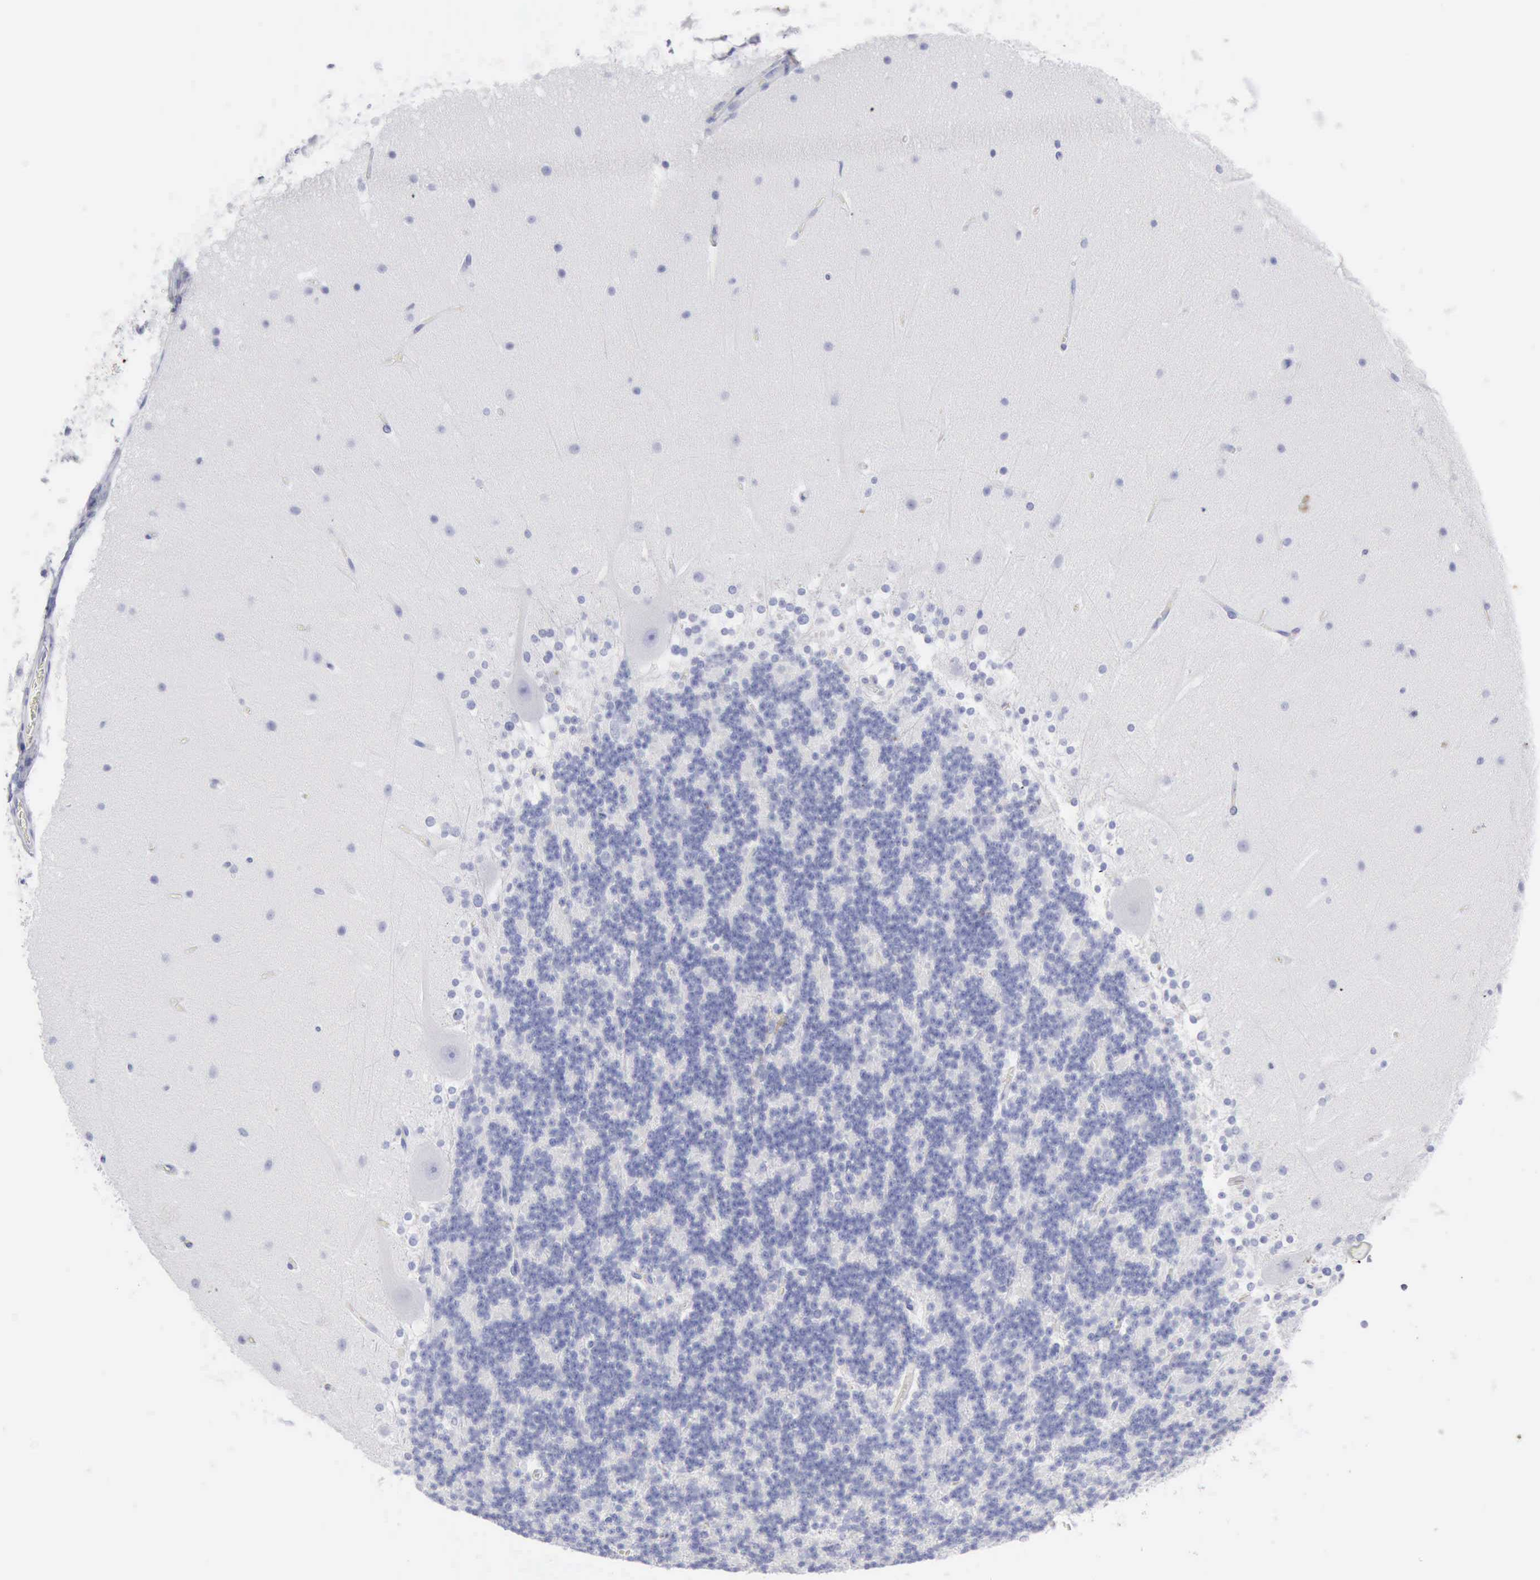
{"staining": {"intensity": "negative", "quantity": "none", "location": "none"}, "tissue": "cerebellum", "cell_type": "Cells in granular layer", "image_type": "normal", "snomed": [{"axis": "morphology", "description": "Normal tissue, NOS"}, {"axis": "topography", "description": "Cerebellum"}], "caption": "This is an IHC histopathology image of normal cerebellum. There is no positivity in cells in granular layer.", "gene": "KRT5", "patient": {"sex": "female", "age": 19}}